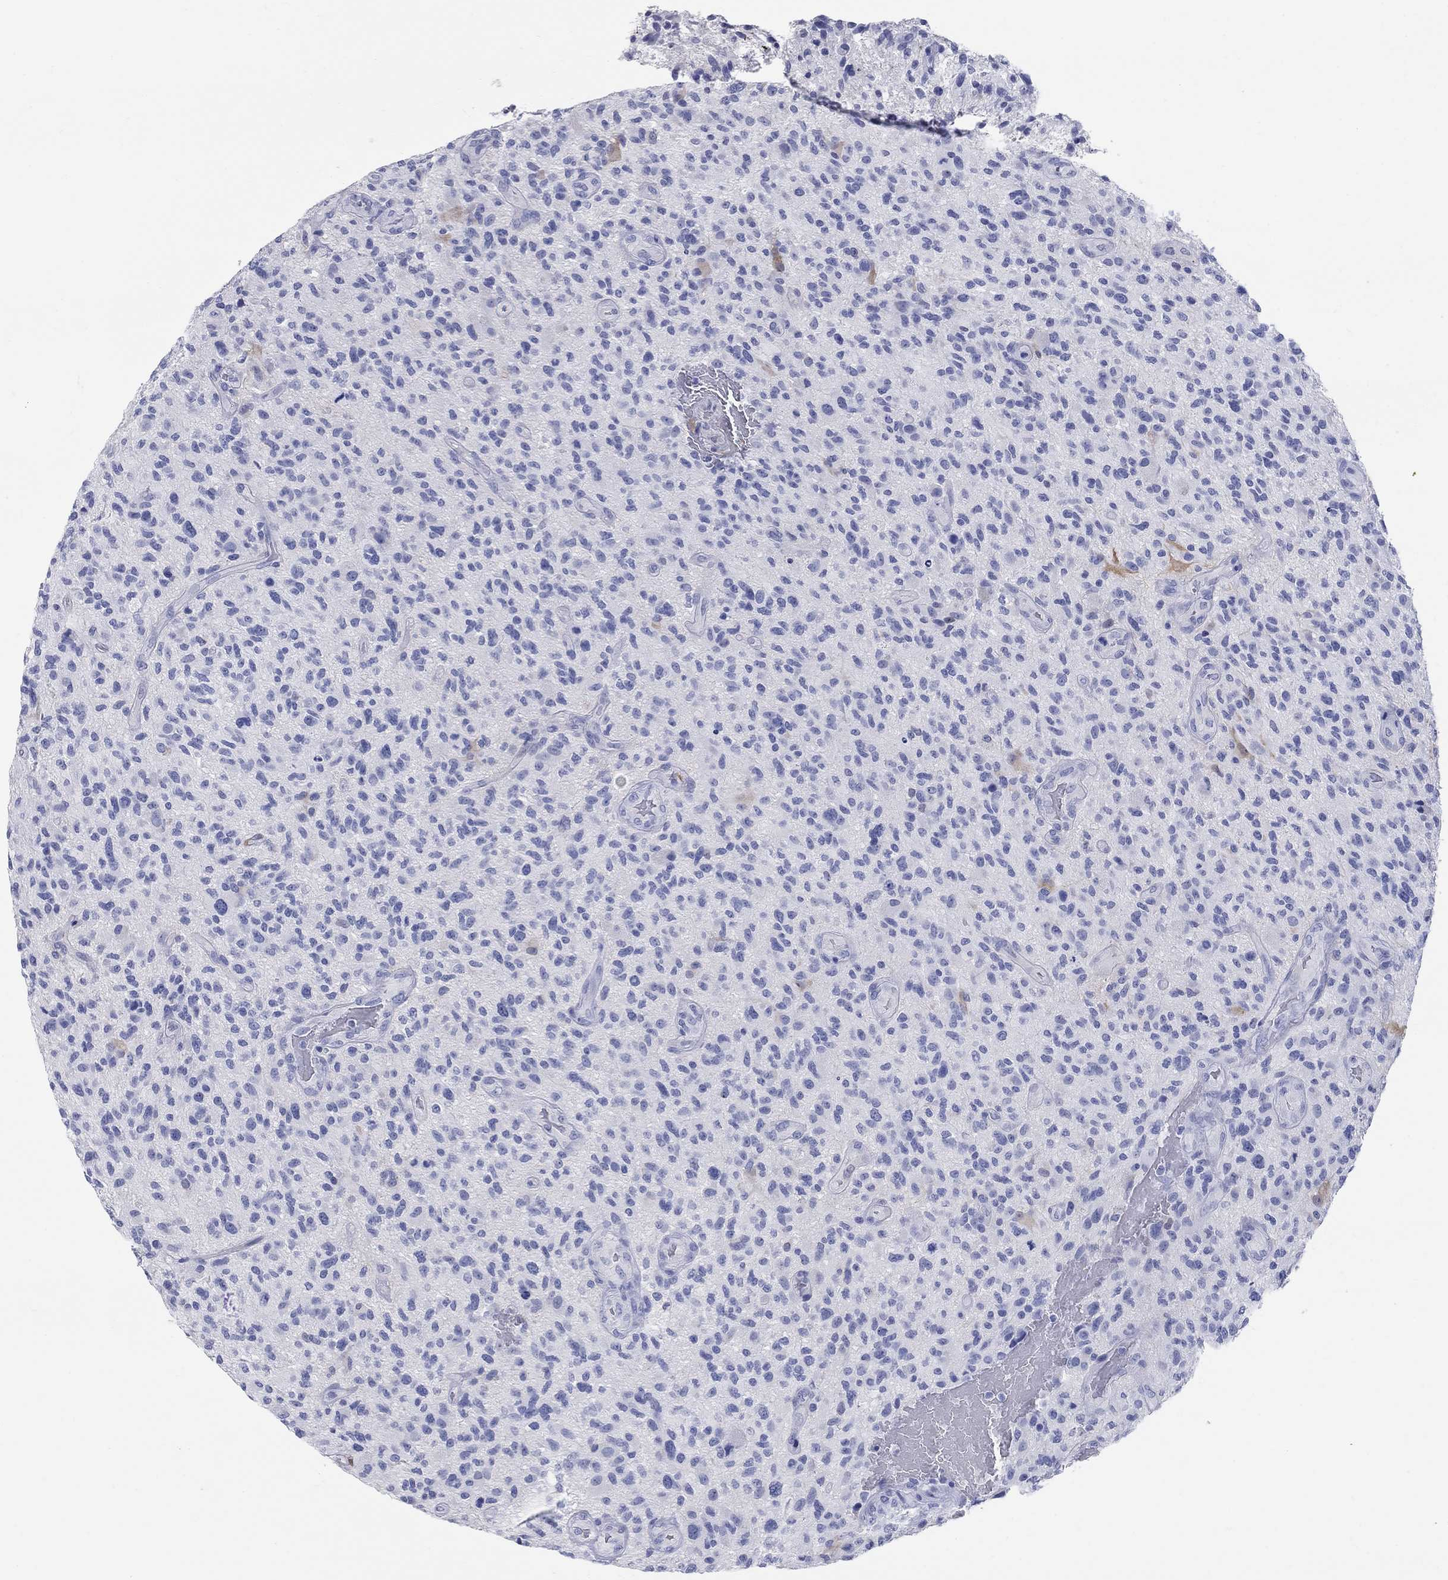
{"staining": {"intensity": "negative", "quantity": "none", "location": "none"}, "tissue": "glioma", "cell_type": "Tumor cells", "image_type": "cancer", "snomed": [{"axis": "morphology", "description": "Glioma, malignant, High grade"}, {"axis": "topography", "description": "Brain"}], "caption": "Human glioma stained for a protein using immunohistochemistry (IHC) reveals no expression in tumor cells.", "gene": "AKR1C2", "patient": {"sex": "male", "age": 47}}